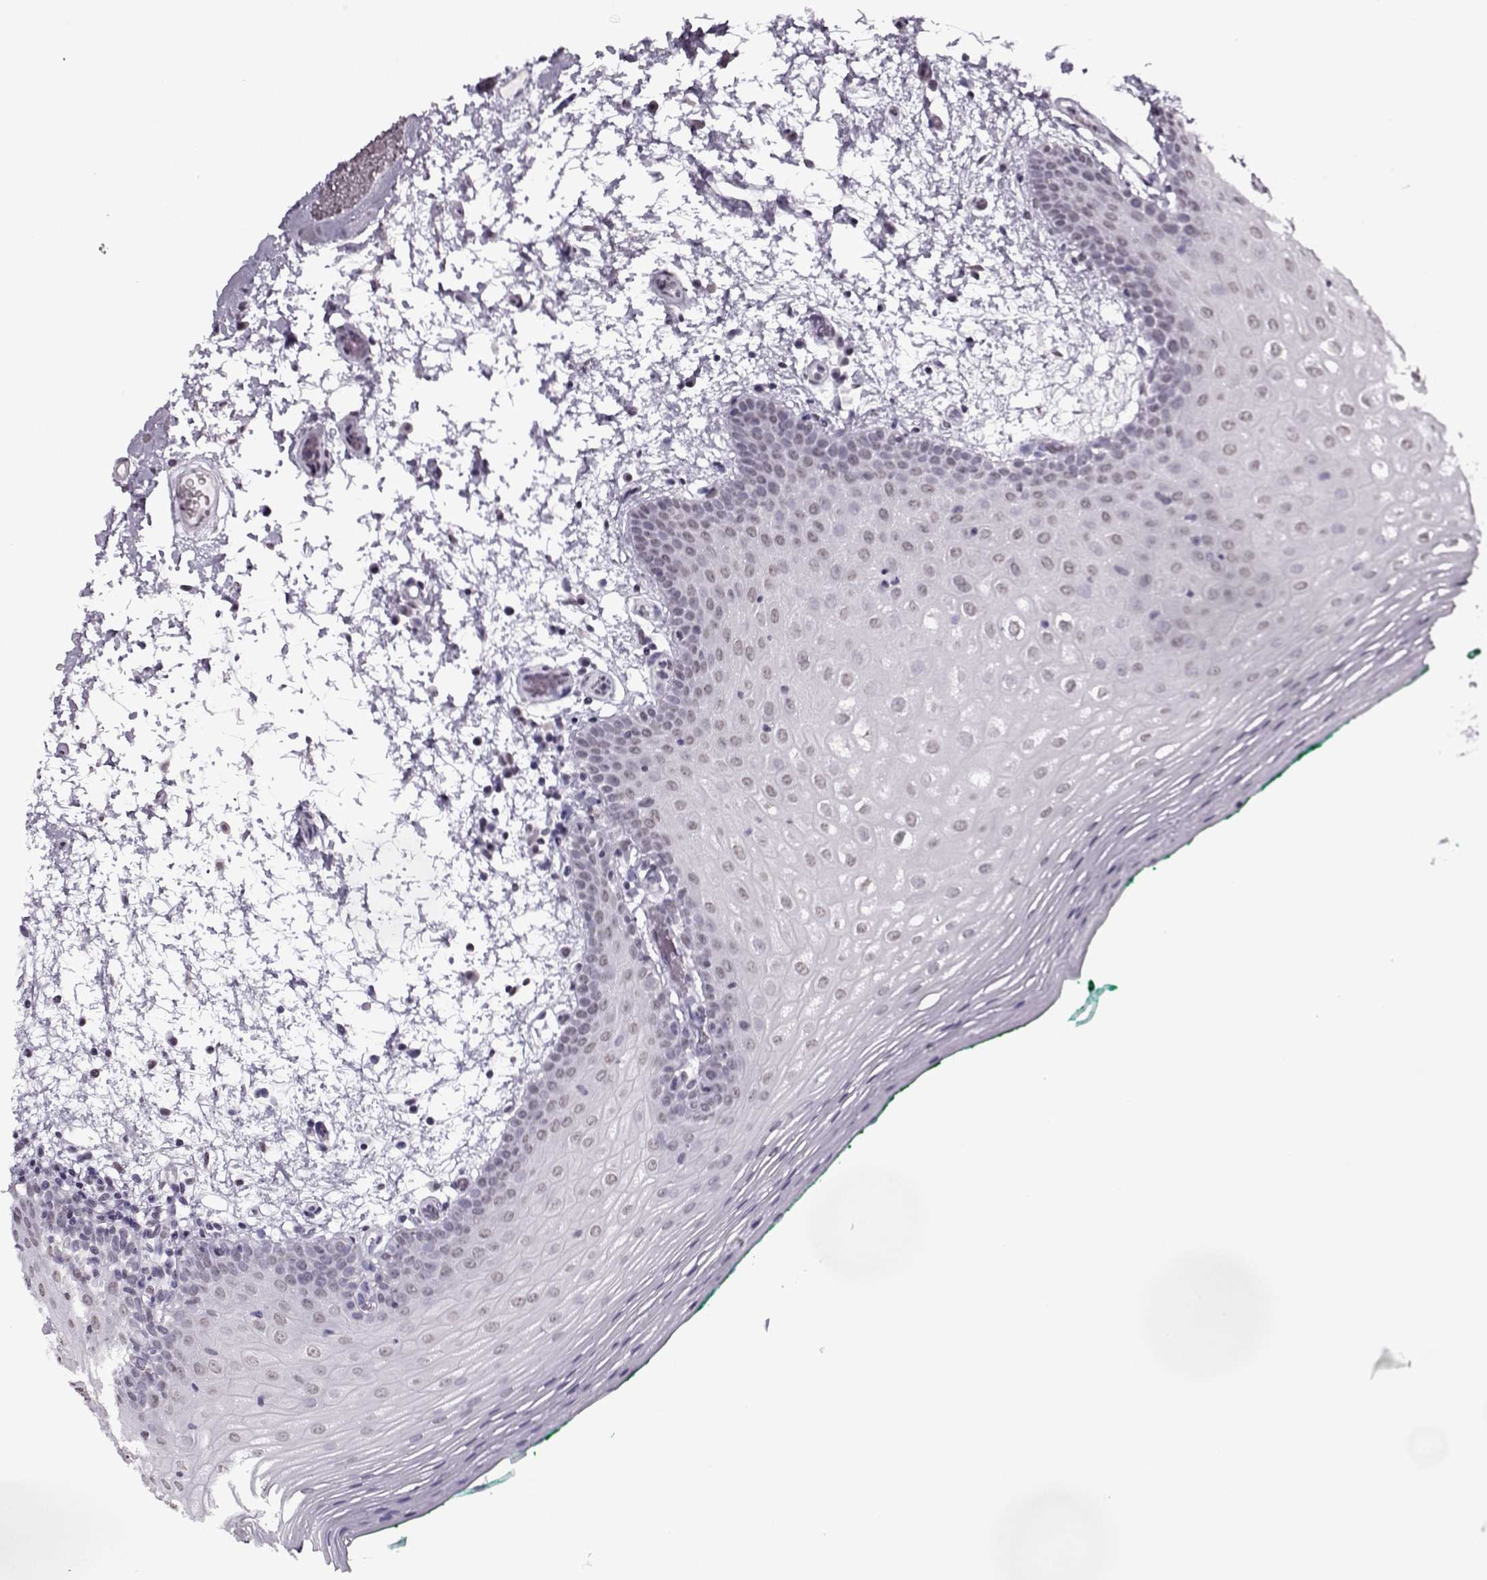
{"staining": {"intensity": "weak", "quantity": "<25%", "location": "nuclear"}, "tissue": "oral mucosa", "cell_type": "Squamous epithelial cells", "image_type": "normal", "snomed": [{"axis": "morphology", "description": "Normal tissue, NOS"}, {"axis": "morphology", "description": "Squamous cell carcinoma, NOS"}, {"axis": "topography", "description": "Oral tissue"}, {"axis": "topography", "description": "Head-Neck"}], "caption": "DAB immunohistochemical staining of unremarkable human oral mucosa shows no significant staining in squamous epithelial cells. (DAB (3,3'-diaminobenzidine) IHC, high magnification).", "gene": "PRMT8", "patient": {"sex": "male", "age": 78}}